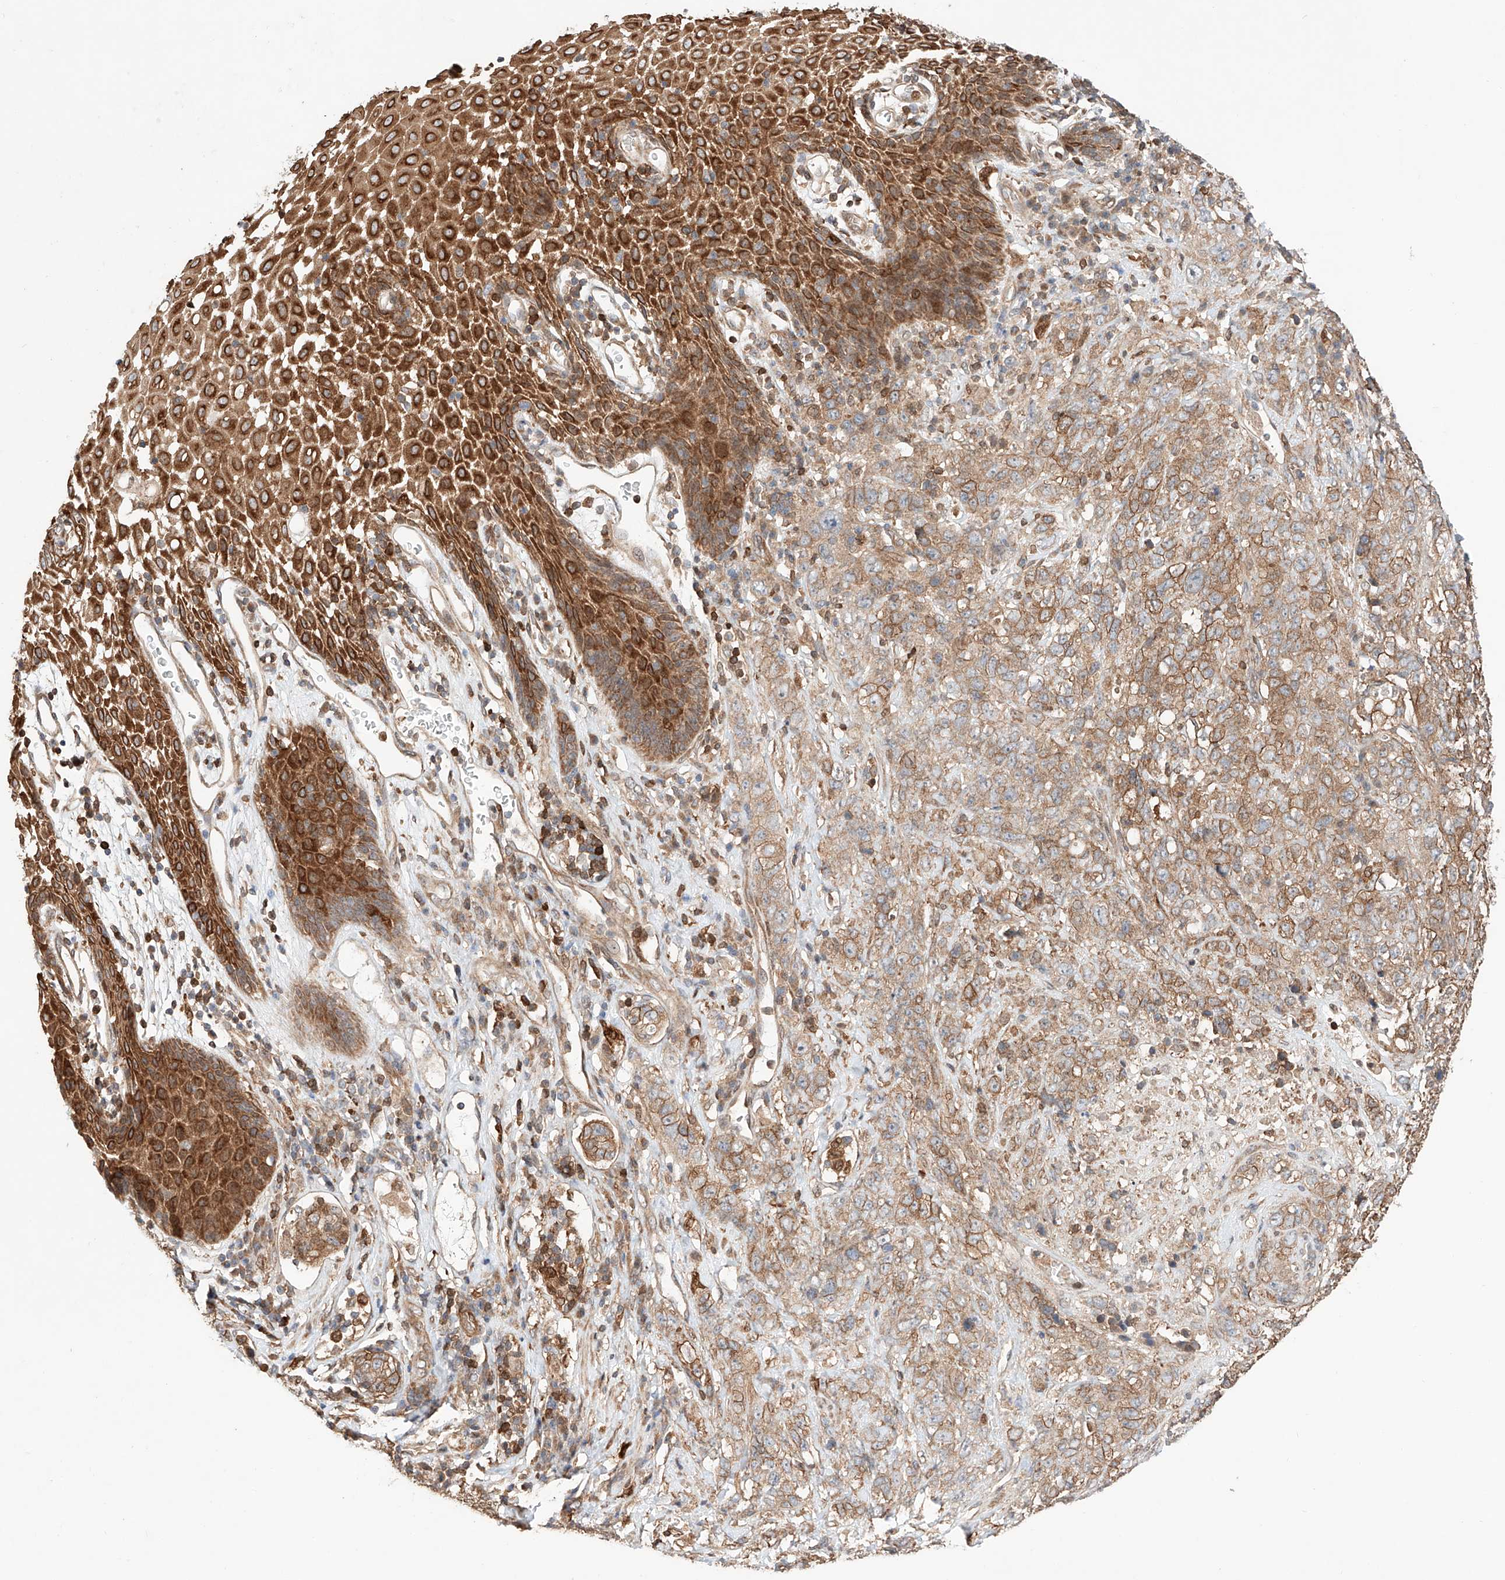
{"staining": {"intensity": "weak", "quantity": ">75%", "location": "cytoplasmic/membranous"}, "tissue": "stomach cancer", "cell_type": "Tumor cells", "image_type": "cancer", "snomed": [{"axis": "morphology", "description": "Adenocarcinoma, NOS"}, {"axis": "topography", "description": "Stomach"}], "caption": "This image demonstrates immunohistochemistry (IHC) staining of human stomach adenocarcinoma, with low weak cytoplasmic/membranous expression in about >75% of tumor cells.", "gene": "IGSF22", "patient": {"sex": "male", "age": 48}}